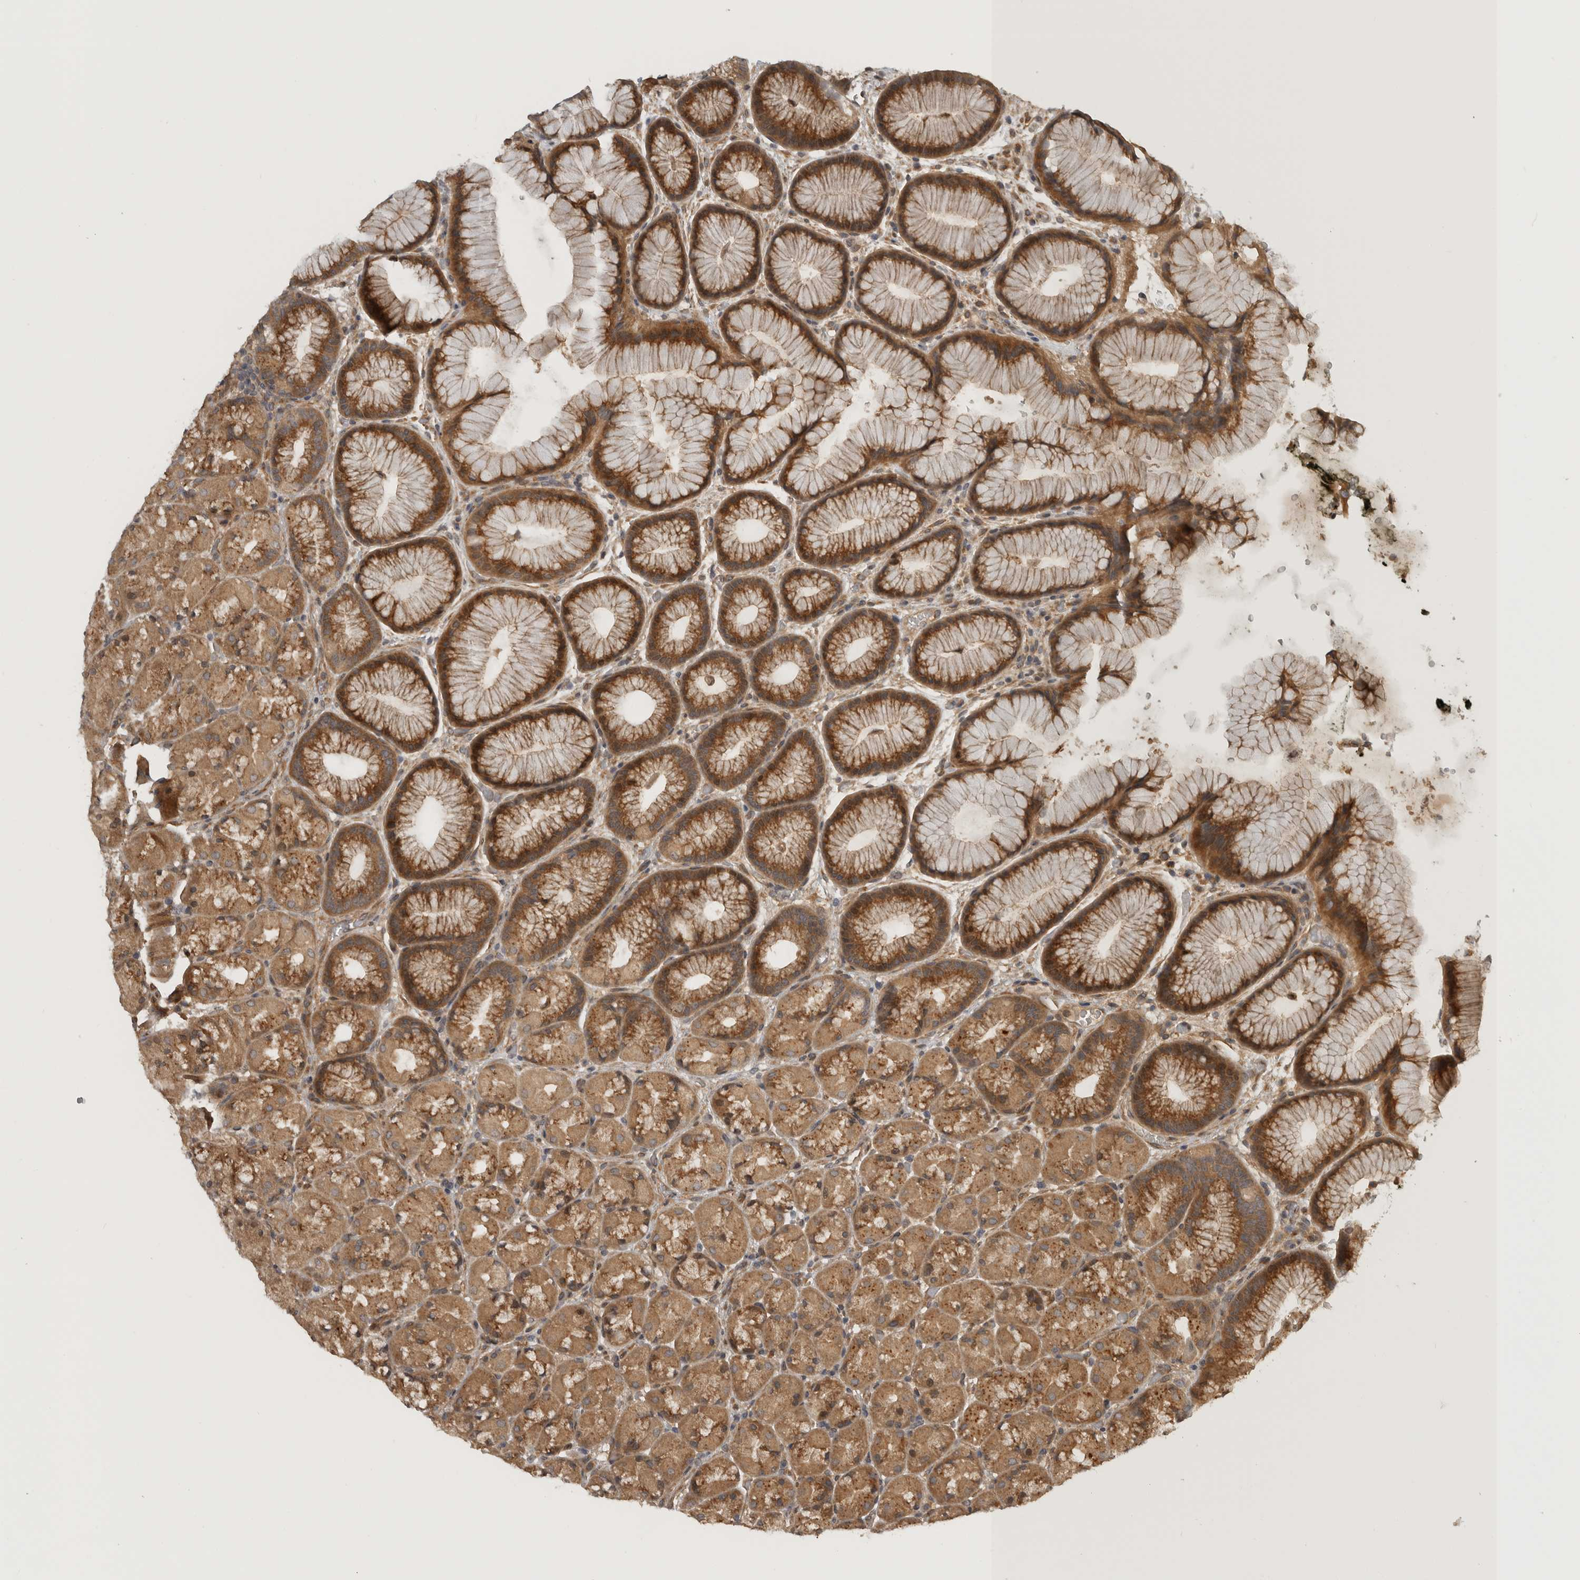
{"staining": {"intensity": "strong", "quantity": ">75%", "location": "cytoplasmic/membranous"}, "tissue": "stomach", "cell_type": "Glandular cells", "image_type": "normal", "snomed": [{"axis": "morphology", "description": "Normal tissue, NOS"}, {"axis": "topography", "description": "Stomach, upper"}, {"axis": "topography", "description": "Stomach"}], "caption": "An image of human stomach stained for a protein displays strong cytoplasmic/membranous brown staining in glandular cells.", "gene": "CUEDC1", "patient": {"sex": "male", "age": 48}}